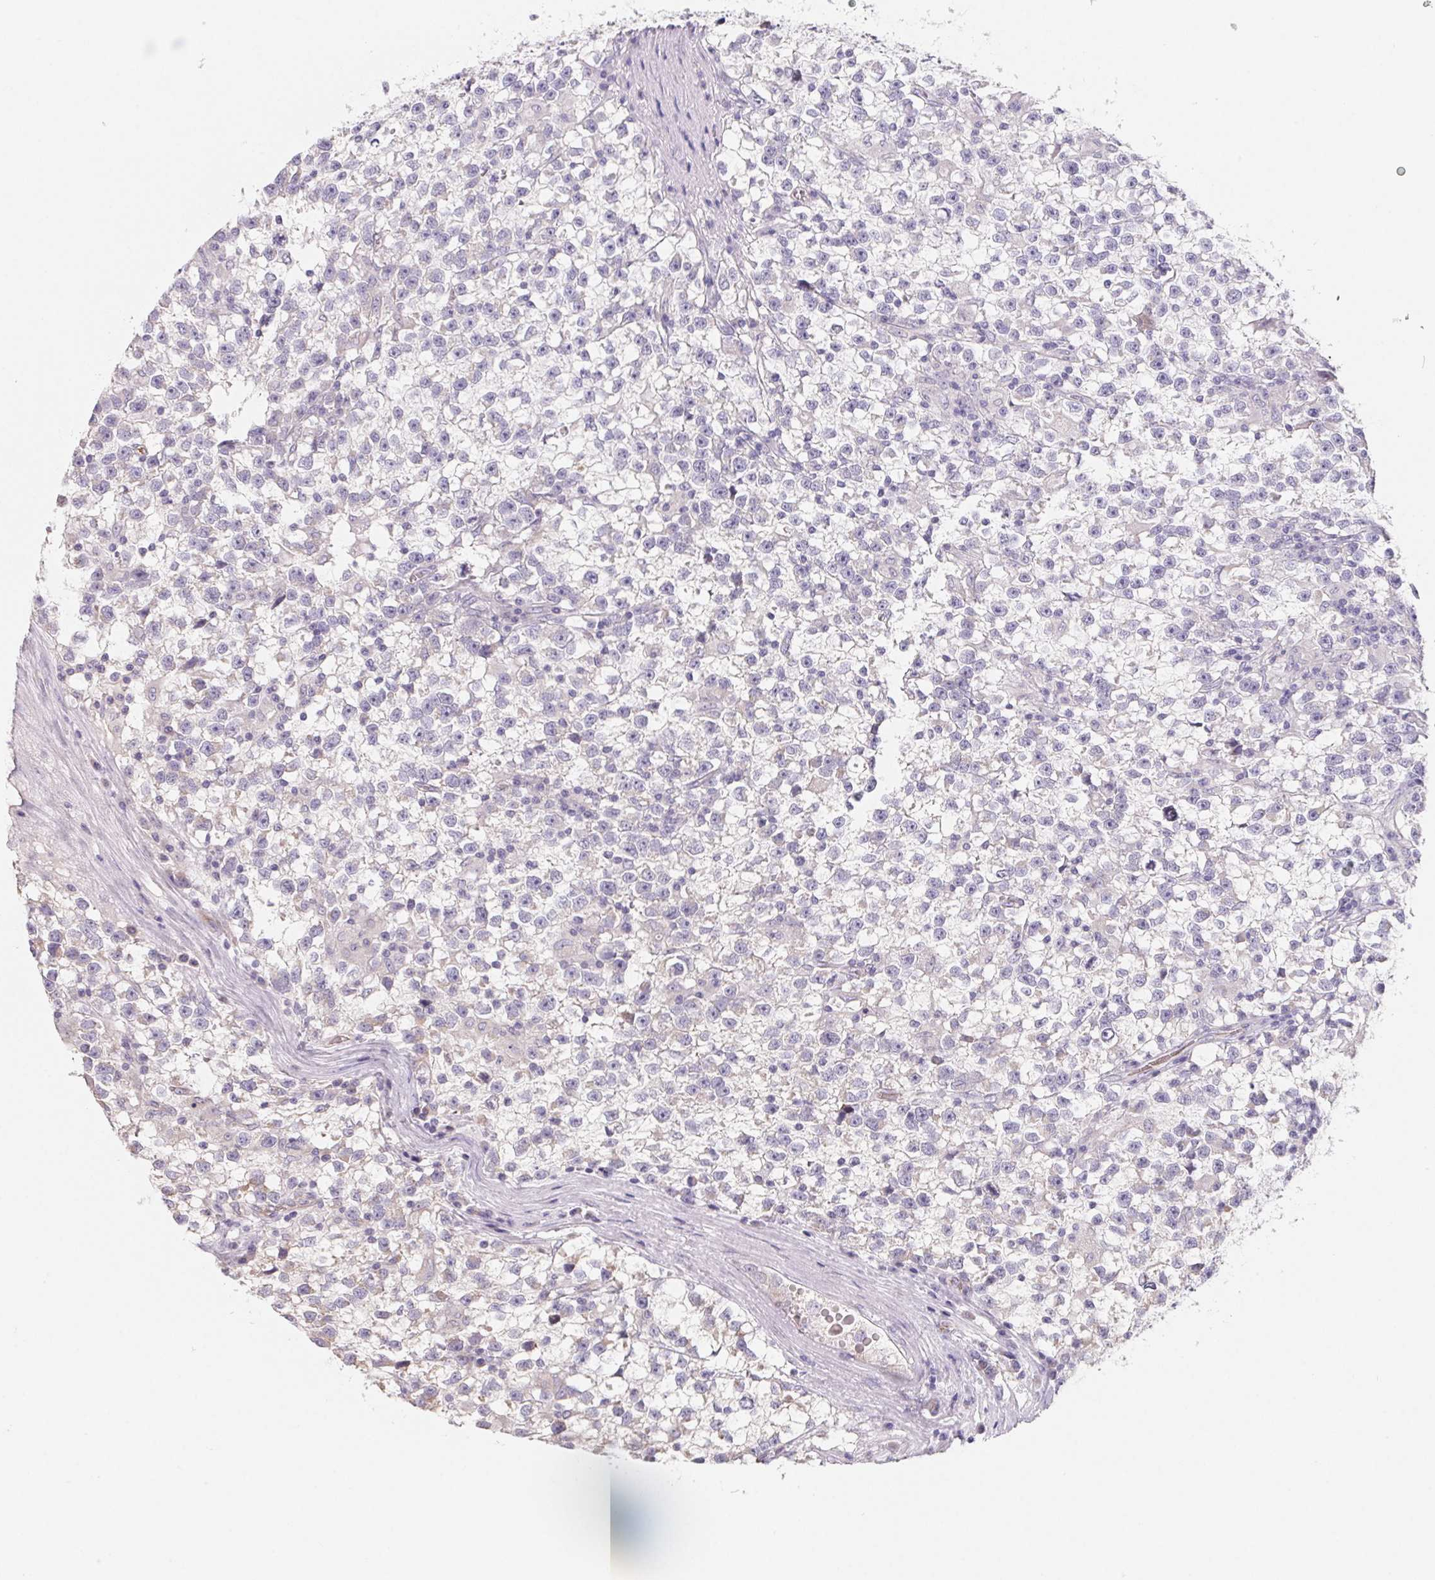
{"staining": {"intensity": "negative", "quantity": "none", "location": "none"}, "tissue": "testis cancer", "cell_type": "Tumor cells", "image_type": "cancer", "snomed": [{"axis": "morphology", "description": "Seminoma, NOS"}, {"axis": "topography", "description": "Testis"}], "caption": "Tumor cells are negative for protein expression in human seminoma (testis).", "gene": "LPA", "patient": {"sex": "male", "age": 31}}